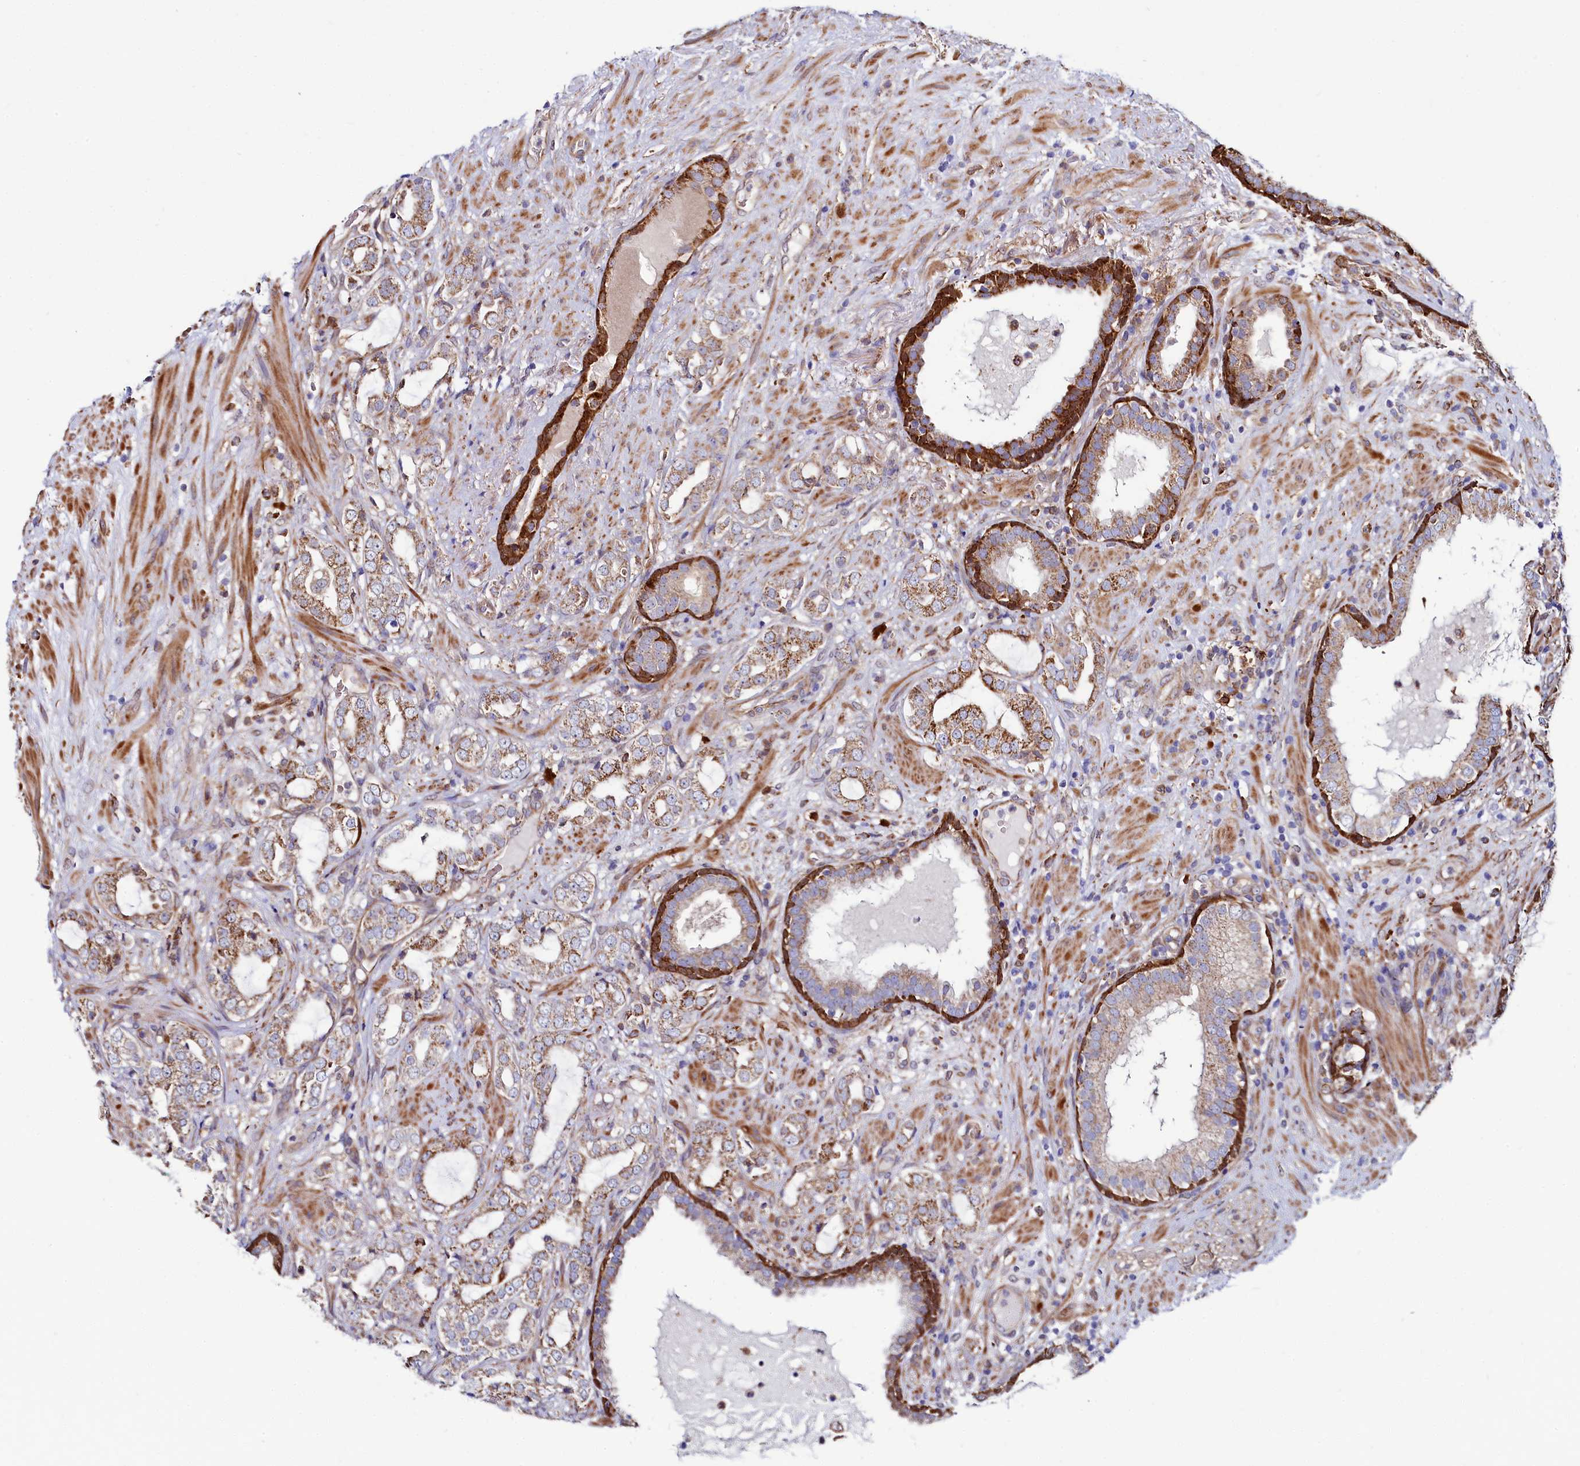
{"staining": {"intensity": "moderate", "quantity": "25%-75%", "location": "cytoplasmic/membranous"}, "tissue": "prostate cancer", "cell_type": "Tumor cells", "image_type": "cancer", "snomed": [{"axis": "morphology", "description": "Adenocarcinoma, High grade"}, {"axis": "topography", "description": "Prostate"}], "caption": "Immunohistochemical staining of prostate adenocarcinoma (high-grade) reveals moderate cytoplasmic/membranous protein staining in approximately 25%-75% of tumor cells.", "gene": "ASTE1", "patient": {"sex": "male", "age": 64}}